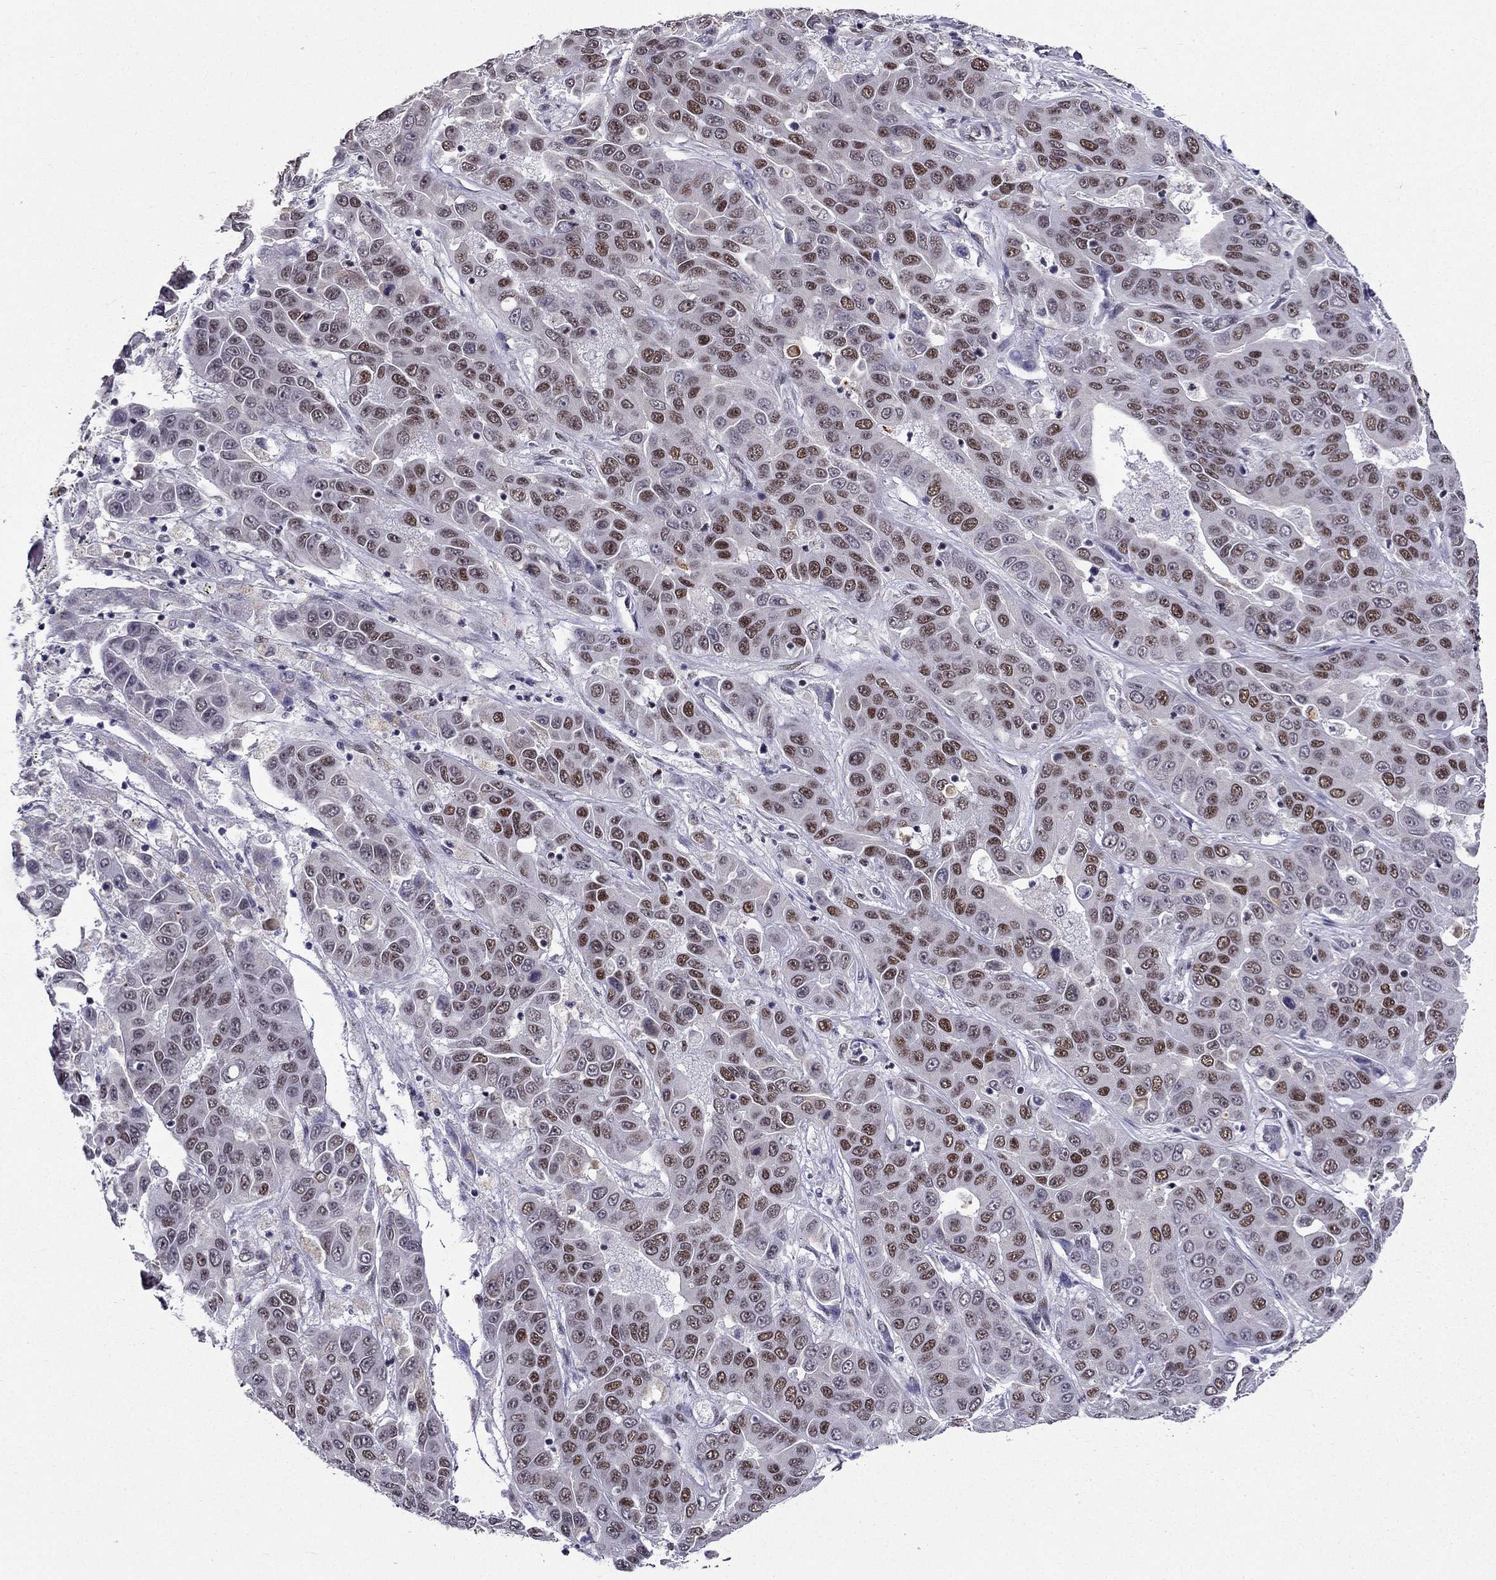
{"staining": {"intensity": "moderate", "quantity": "25%-75%", "location": "nuclear"}, "tissue": "liver cancer", "cell_type": "Tumor cells", "image_type": "cancer", "snomed": [{"axis": "morphology", "description": "Cholangiocarcinoma"}, {"axis": "topography", "description": "Liver"}], "caption": "A histopathology image showing moderate nuclear staining in approximately 25%-75% of tumor cells in liver cholangiocarcinoma, as visualized by brown immunohistochemical staining.", "gene": "ZNF420", "patient": {"sex": "female", "age": 52}}